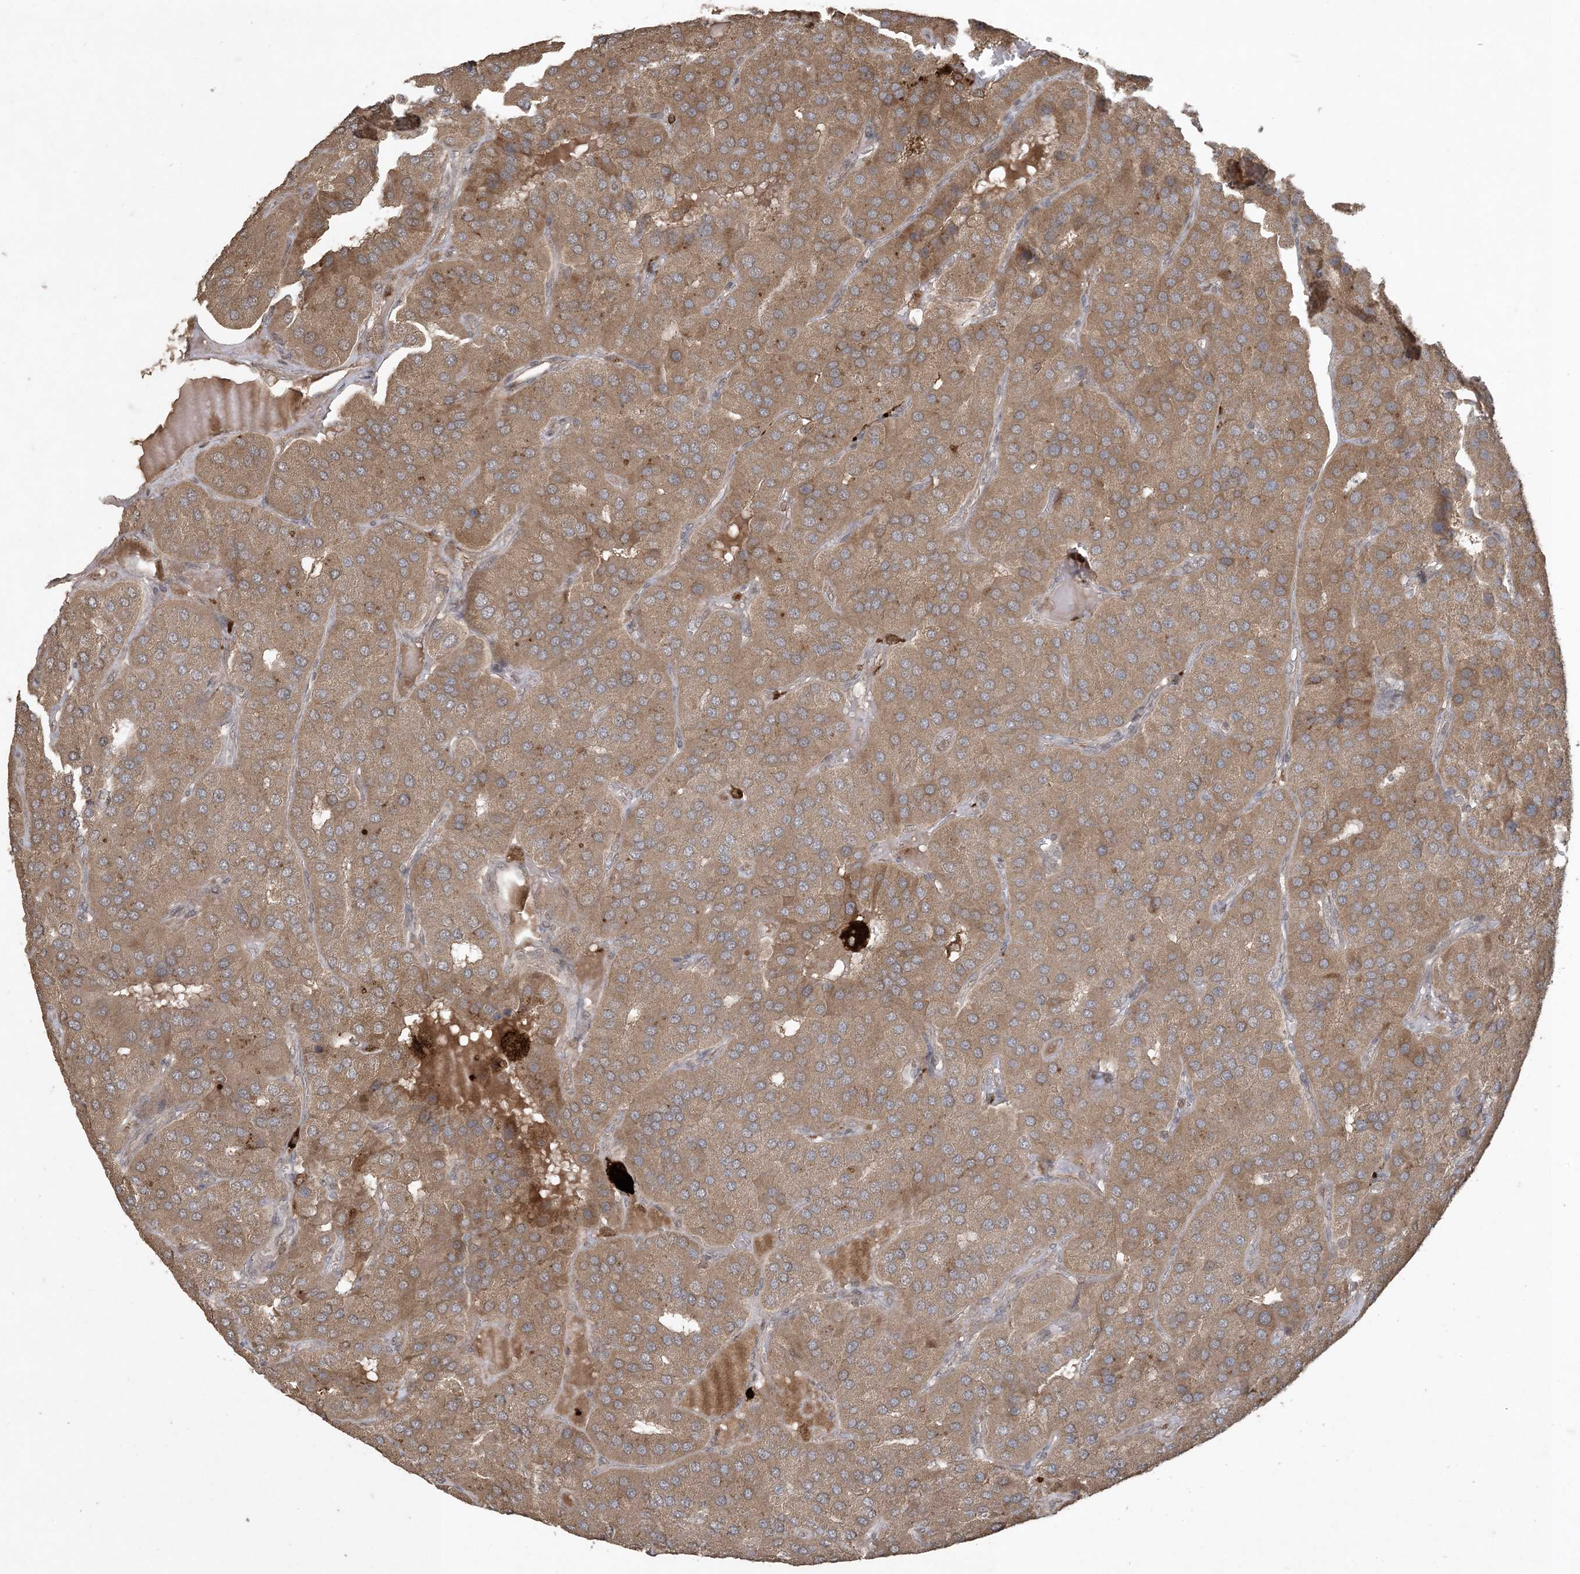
{"staining": {"intensity": "moderate", "quantity": ">75%", "location": "cytoplasmic/membranous"}, "tissue": "parathyroid gland", "cell_type": "Glandular cells", "image_type": "normal", "snomed": [{"axis": "morphology", "description": "Normal tissue, NOS"}, {"axis": "morphology", "description": "Adenoma, NOS"}, {"axis": "topography", "description": "Parathyroid gland"}], "caption": "Parathyroid gland stained with IHC exhibits moderate cytoplasmic/membranous staining in about >75% of glandular cells. (brown staining indicates protein expression, while blue staining denotes nuclei).", "gene": "EFCAB8", "patient": {"sex": "female", "age": 86}}